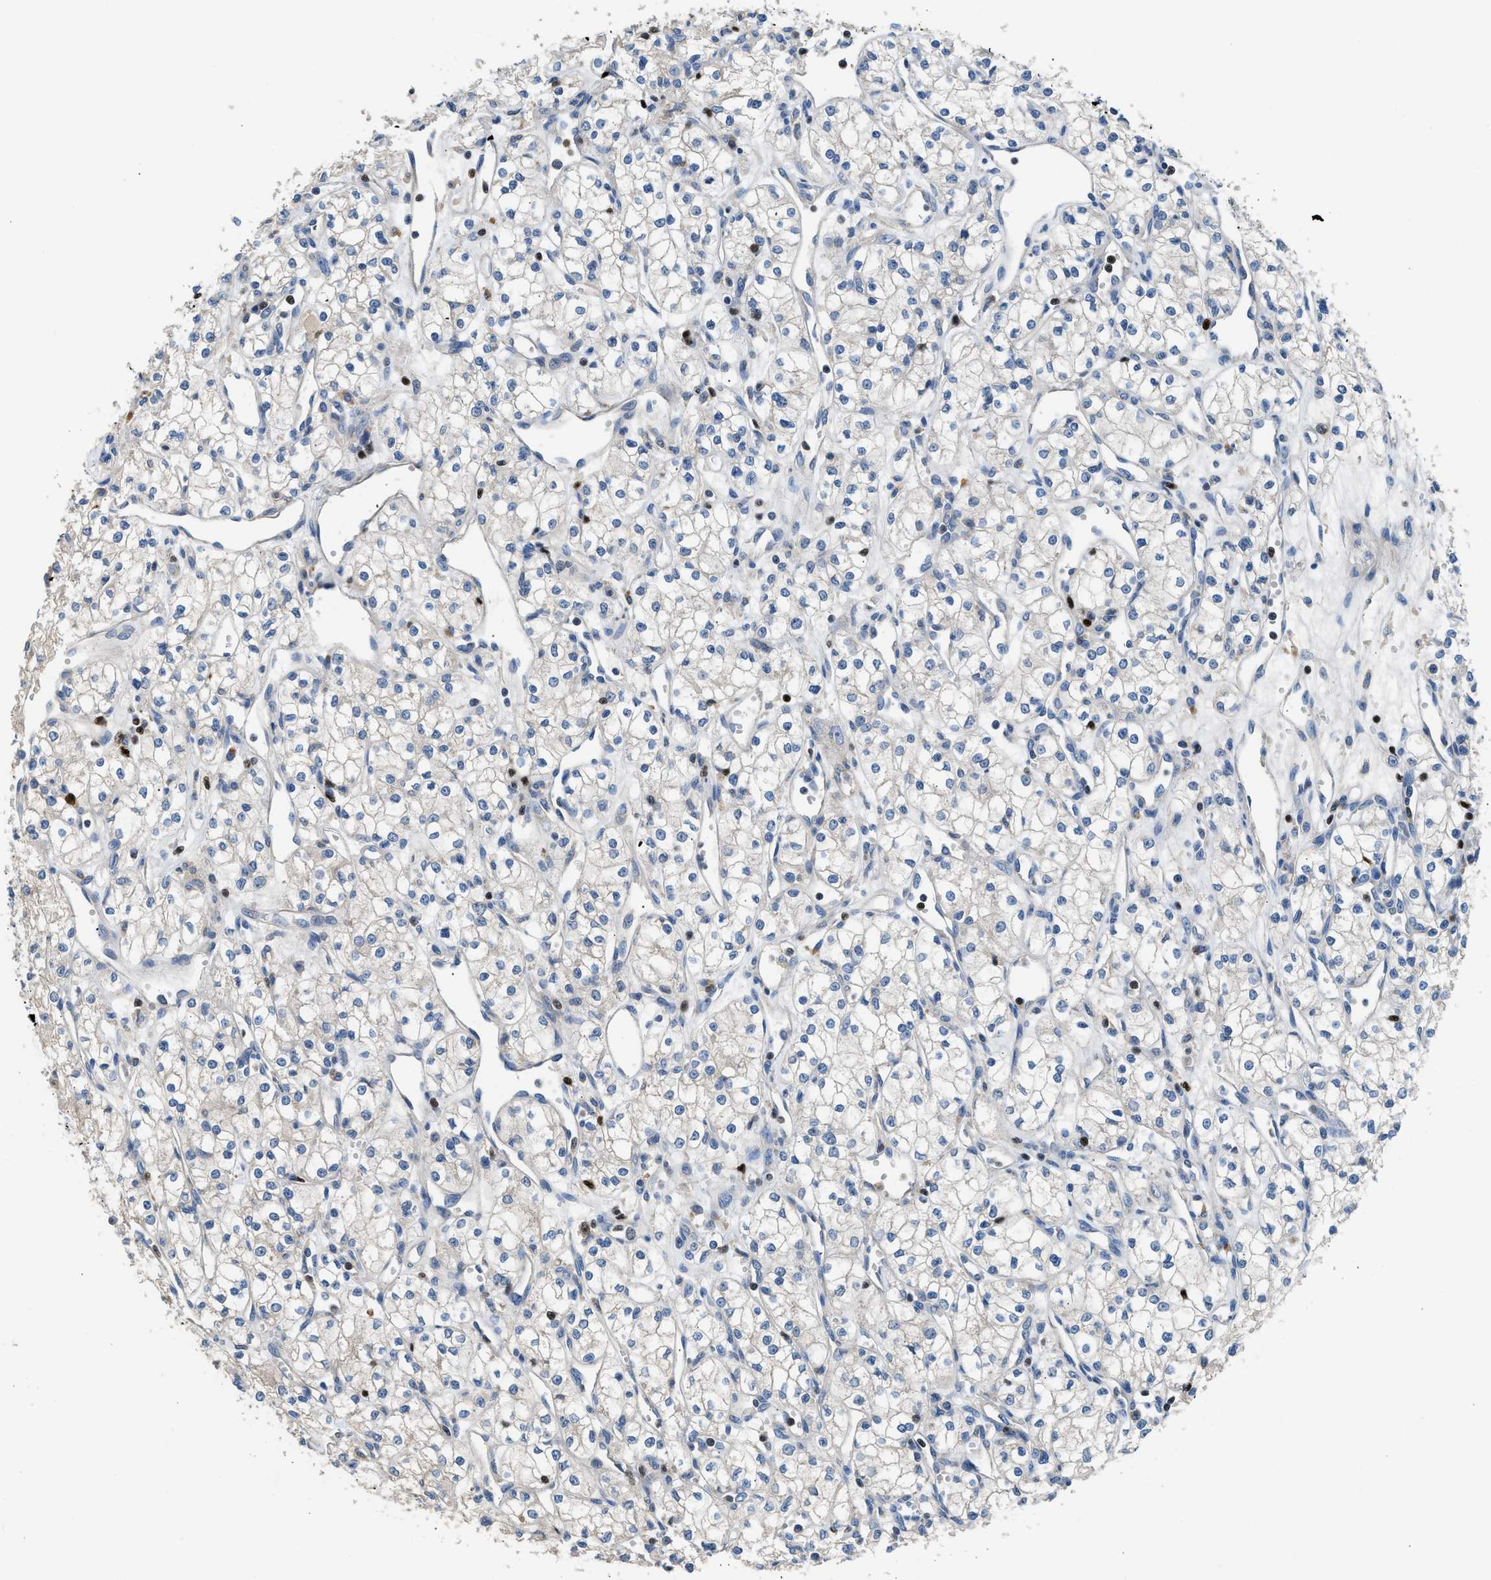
{"staining": {"intensity": "negative", "quantity": "none", "location": "none"}, "tissue": "renal cancer", "cell_type": "Tumor cells", "image_type": "cancer", "snomed": [{"axis": "morphology", "description": "Adenocarcinoma, NOS"}, {"axis": "topography", "description": "Kidney"}], "caption": "Immunohistochemistry micrograph of human renal cancer stained for a protein (brown), which demonstrates no staining in tumor cells.", "gene": "TOX", "patient": {"sex": "male", "age": 59}}